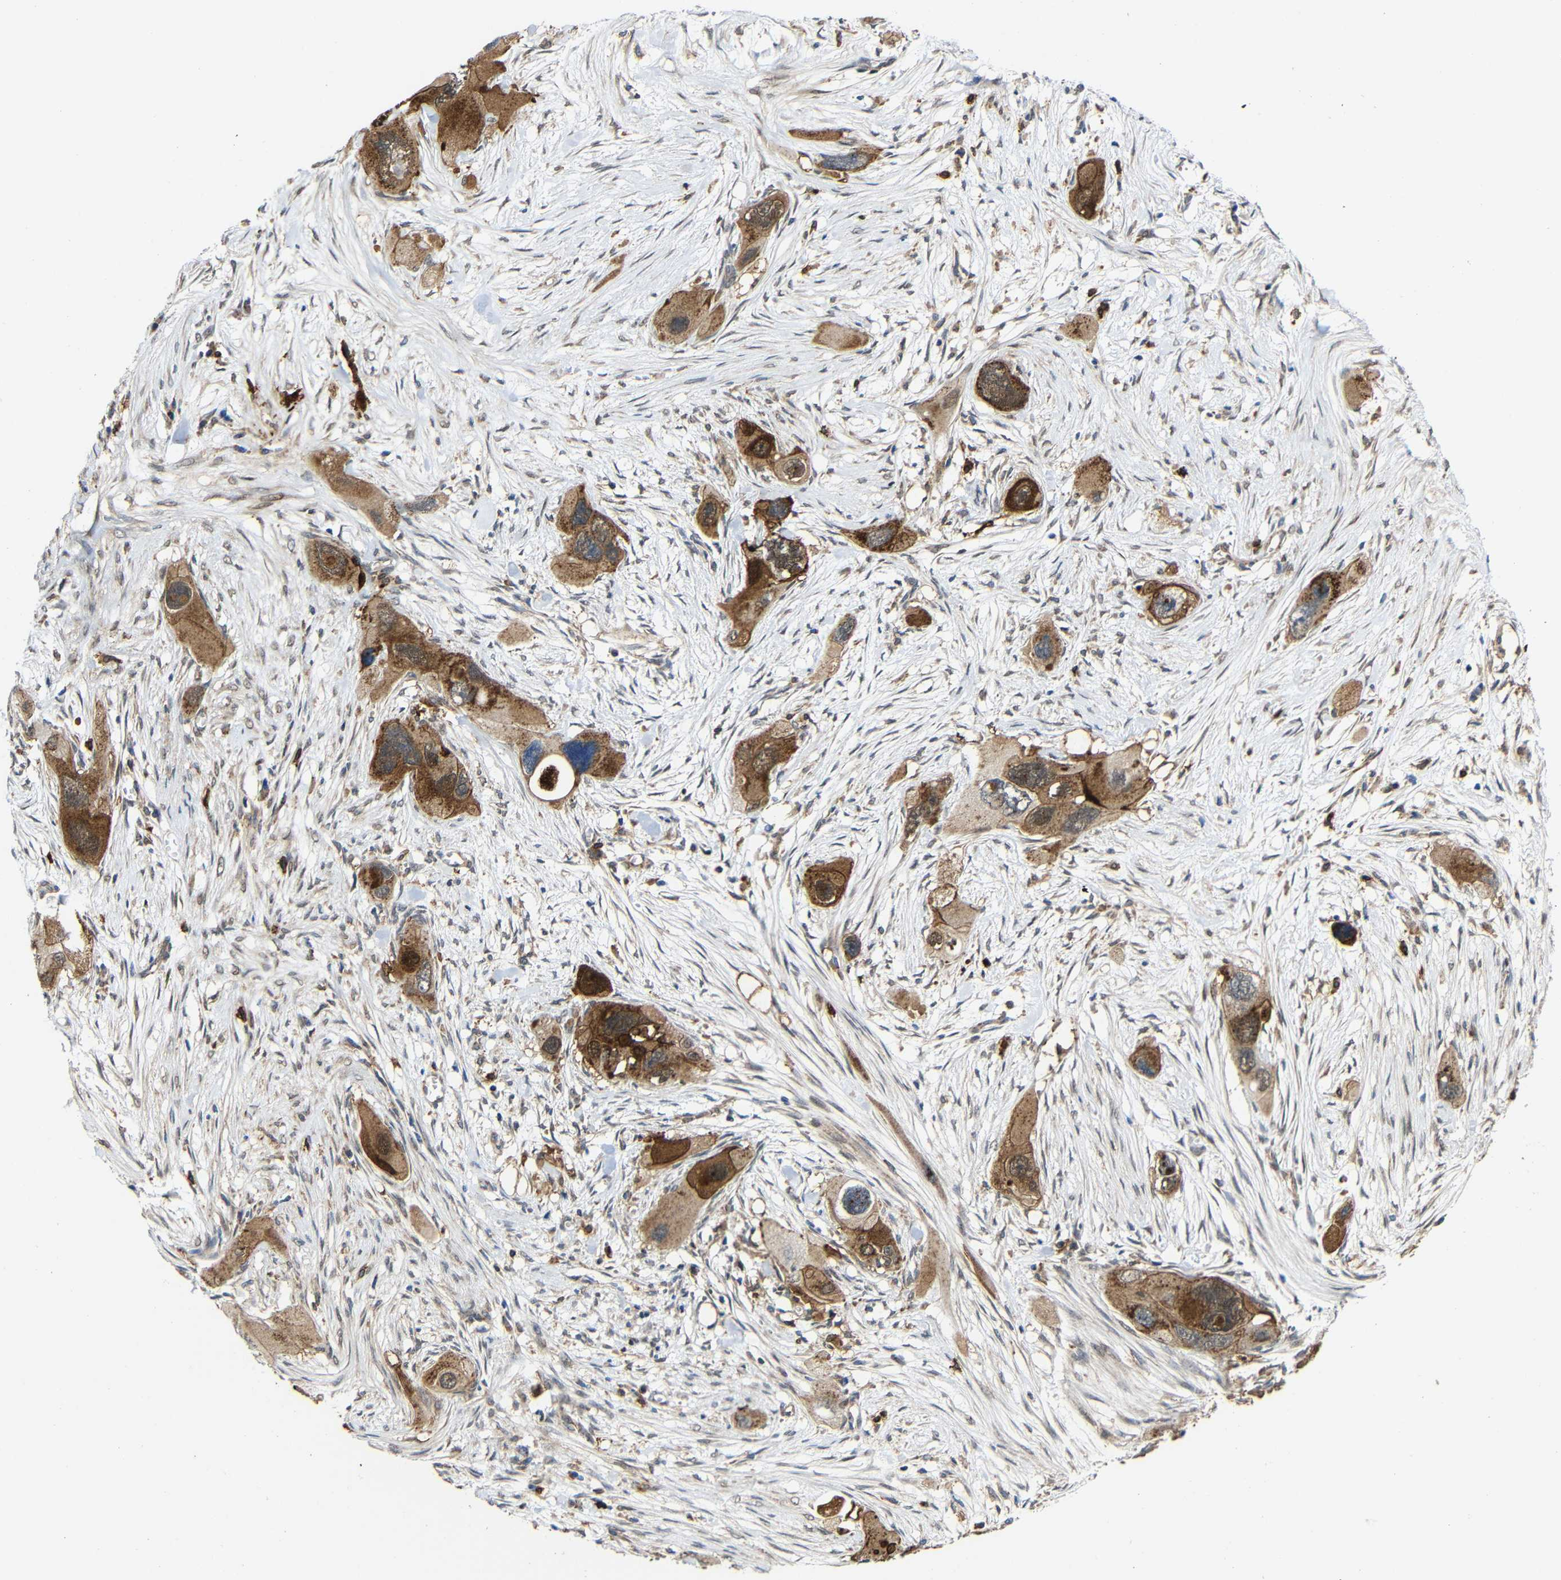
{"staining": {"intensity": "moderate", "quantity": ">75%", "location": "cytoplasmic/membranous"}, "tissue": "pancreatic cancer", "cell_type": "Tumor cells", "image_type": "cancer", "snomed": [{"axis": "morphology", "description": "Adenocarcinoma, NOS"}, {"axis": "topography", "description": "Pancreas"}], "caption": "Immunohistochemical staining of human pancreatic cancer exhibits medium levels of moderate cytoplasmic/membranous protein expression in about >75% of tumor cells.", "gene": "C1GALT1", "patient": {"sex": "male", "age": 73}}